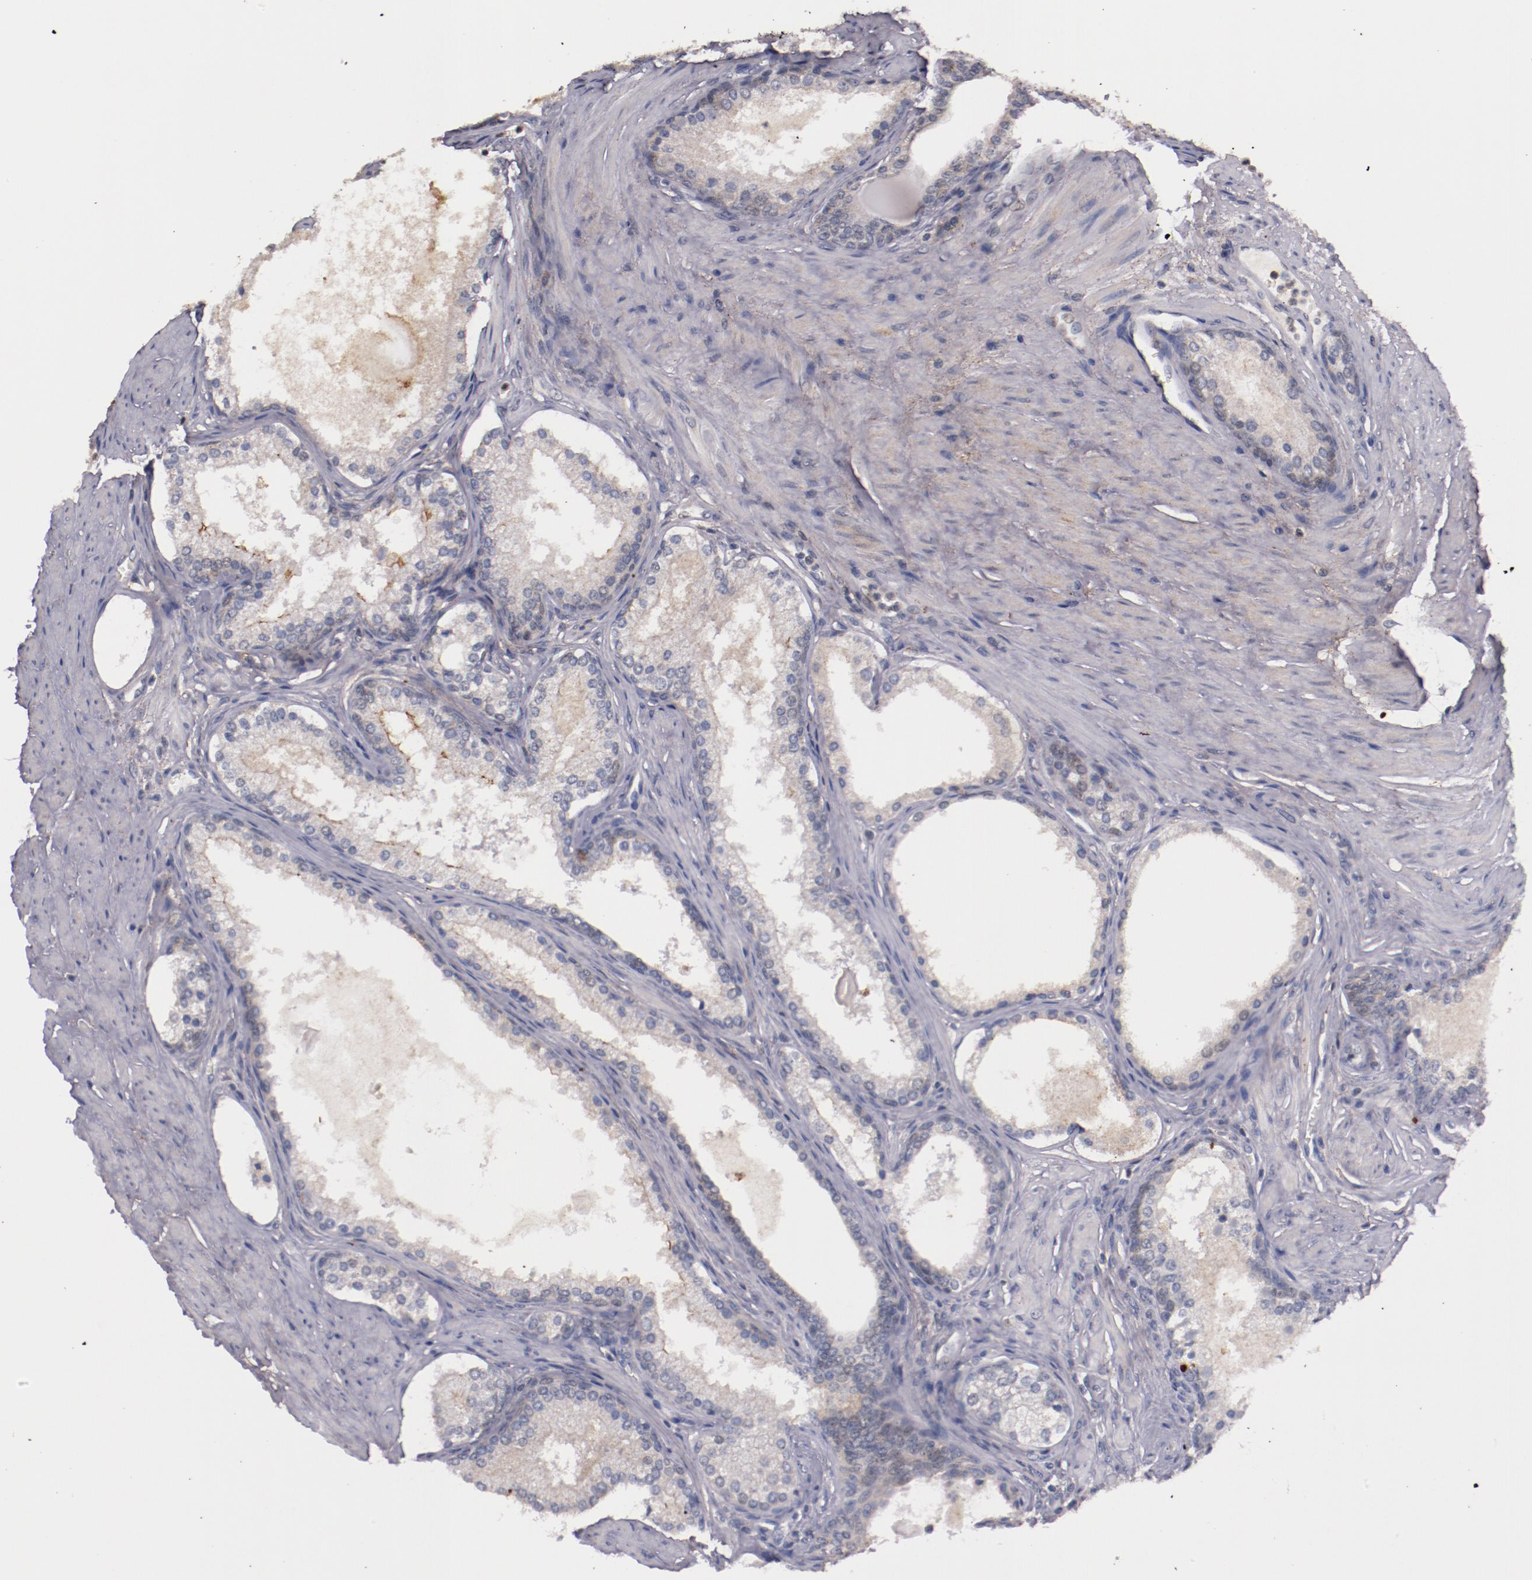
{"staining": {"intensity": "weak", "quantity": ">75%", "location": "cytoplasmic/membranous"}, "tissue": "prostate cancer", "cell_type": "Tumor cells", "image_type": "cancer", "snomed": [{"axis": "morphology", "description": "Adenocarcinoma, Medium grade"}, {"axis": "topography", "description": "Prostate"}], "caption": "Human prostate adenocarcinoma (medium-grade) stained for a protein (brown) displays weak cytoplasmic/membranous positive positivity in about >75% of tumor cells.", "gene": "SYP", "patient": {"sex": "male", "age": 72}}